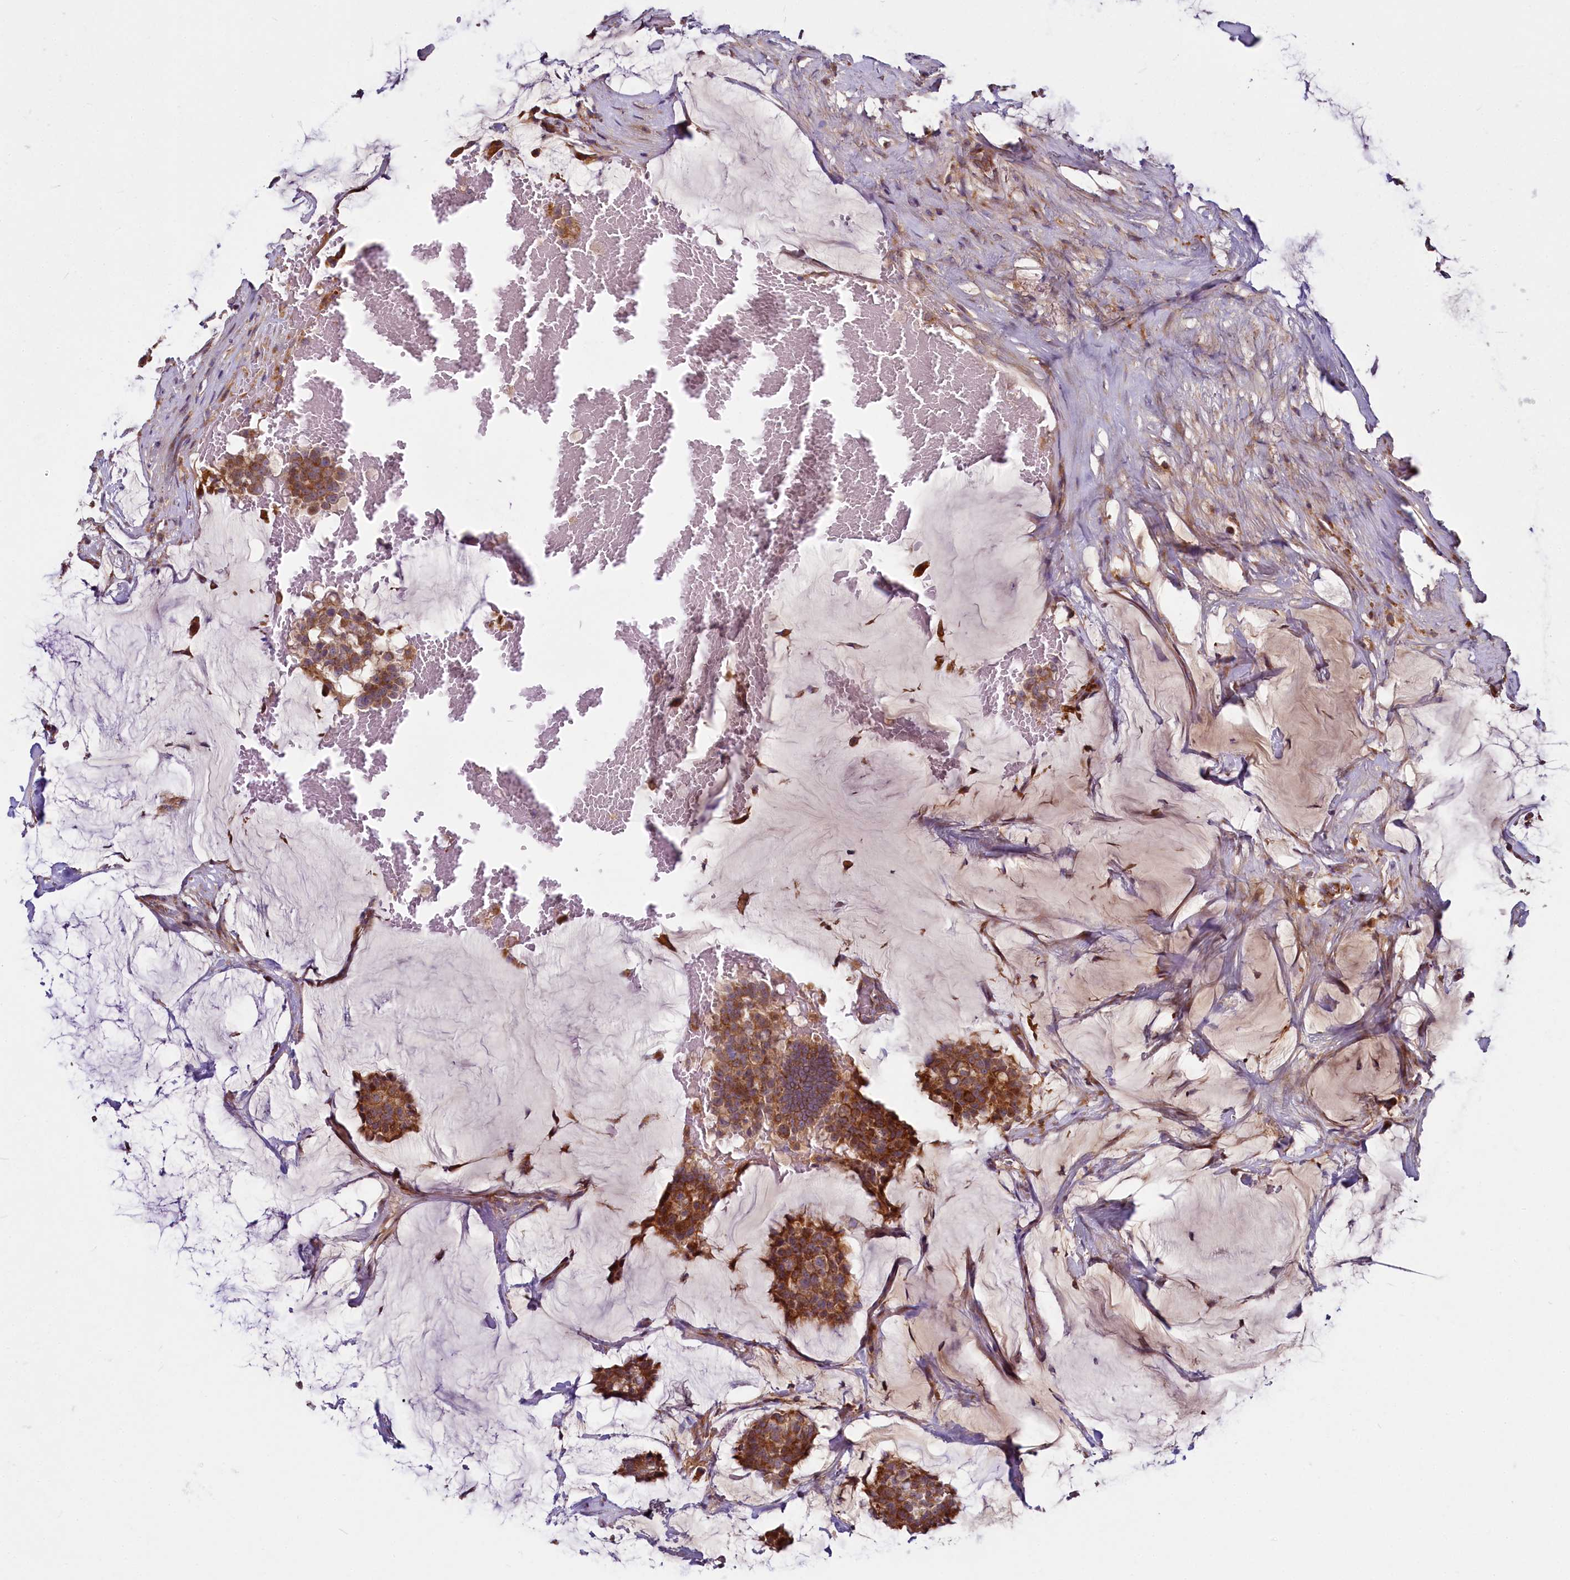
{"staining": {"intensity": "strong", "quantity": ">75%", "location": "cytoplasmic/membranous"}, "tissue": "breast cancer", "cell_type": "Tumor cells", "image_type": "cancer", "snomed": [{"axis": "morphology", "description": "Duct carcinoma"}, {"axis": "topography", "description": "Breast"}], "caption": "An image of breast invasive ductal carcinoma stained for a protein shows strong cytoplasmic/membranous brown staining in tumor cells. The staining is performed using DAB (3,3'-diaminobenzidine) brown chromogen to label protein expression. The nuclei are counter-stained blue using hematoxylin.", "gene": "ADCY2", "patient": {"sex": "female", "age": 93}}